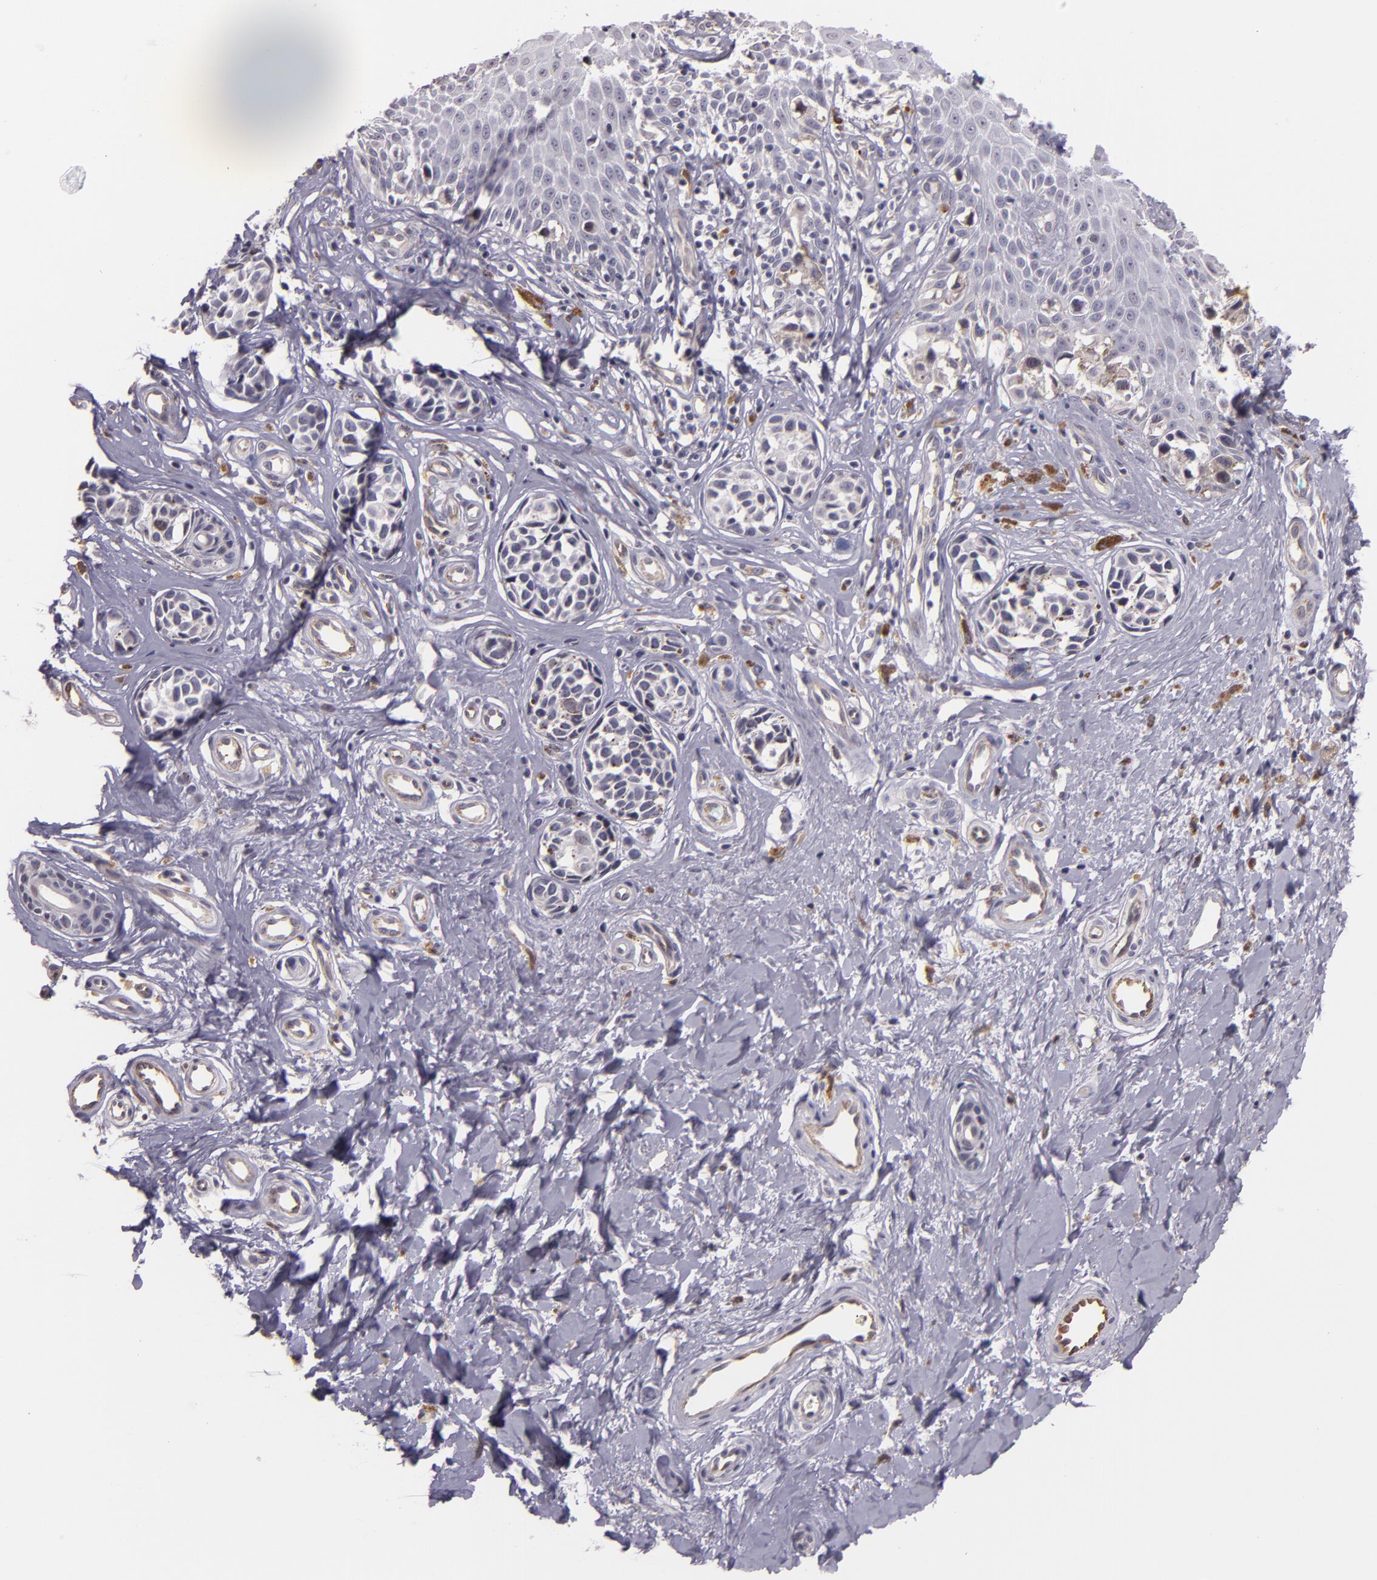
{"staining": {"intensity": "negative", "quantity": "none", "location": "none"}, "tissue": "melanoma", "cell_type": "Tumor cells", "image_type": "cancer", "snomed": [{"axis": "morphology", "description": "Malignant melanoma, NOS"}, {"axis": "topography", "description": "Skin"}], "caption": "DAB immunohistochemical staining of human melanoma displays no significant staining in tumor cells. Brightfield microscopy of IHC stained with DAB (3,3'-diaminobenzidine) (brown) and hematoxylin (blue), captured at high magnification.", "gene": "SYTL4", "patient": {"sex": "male", "age": 79}}